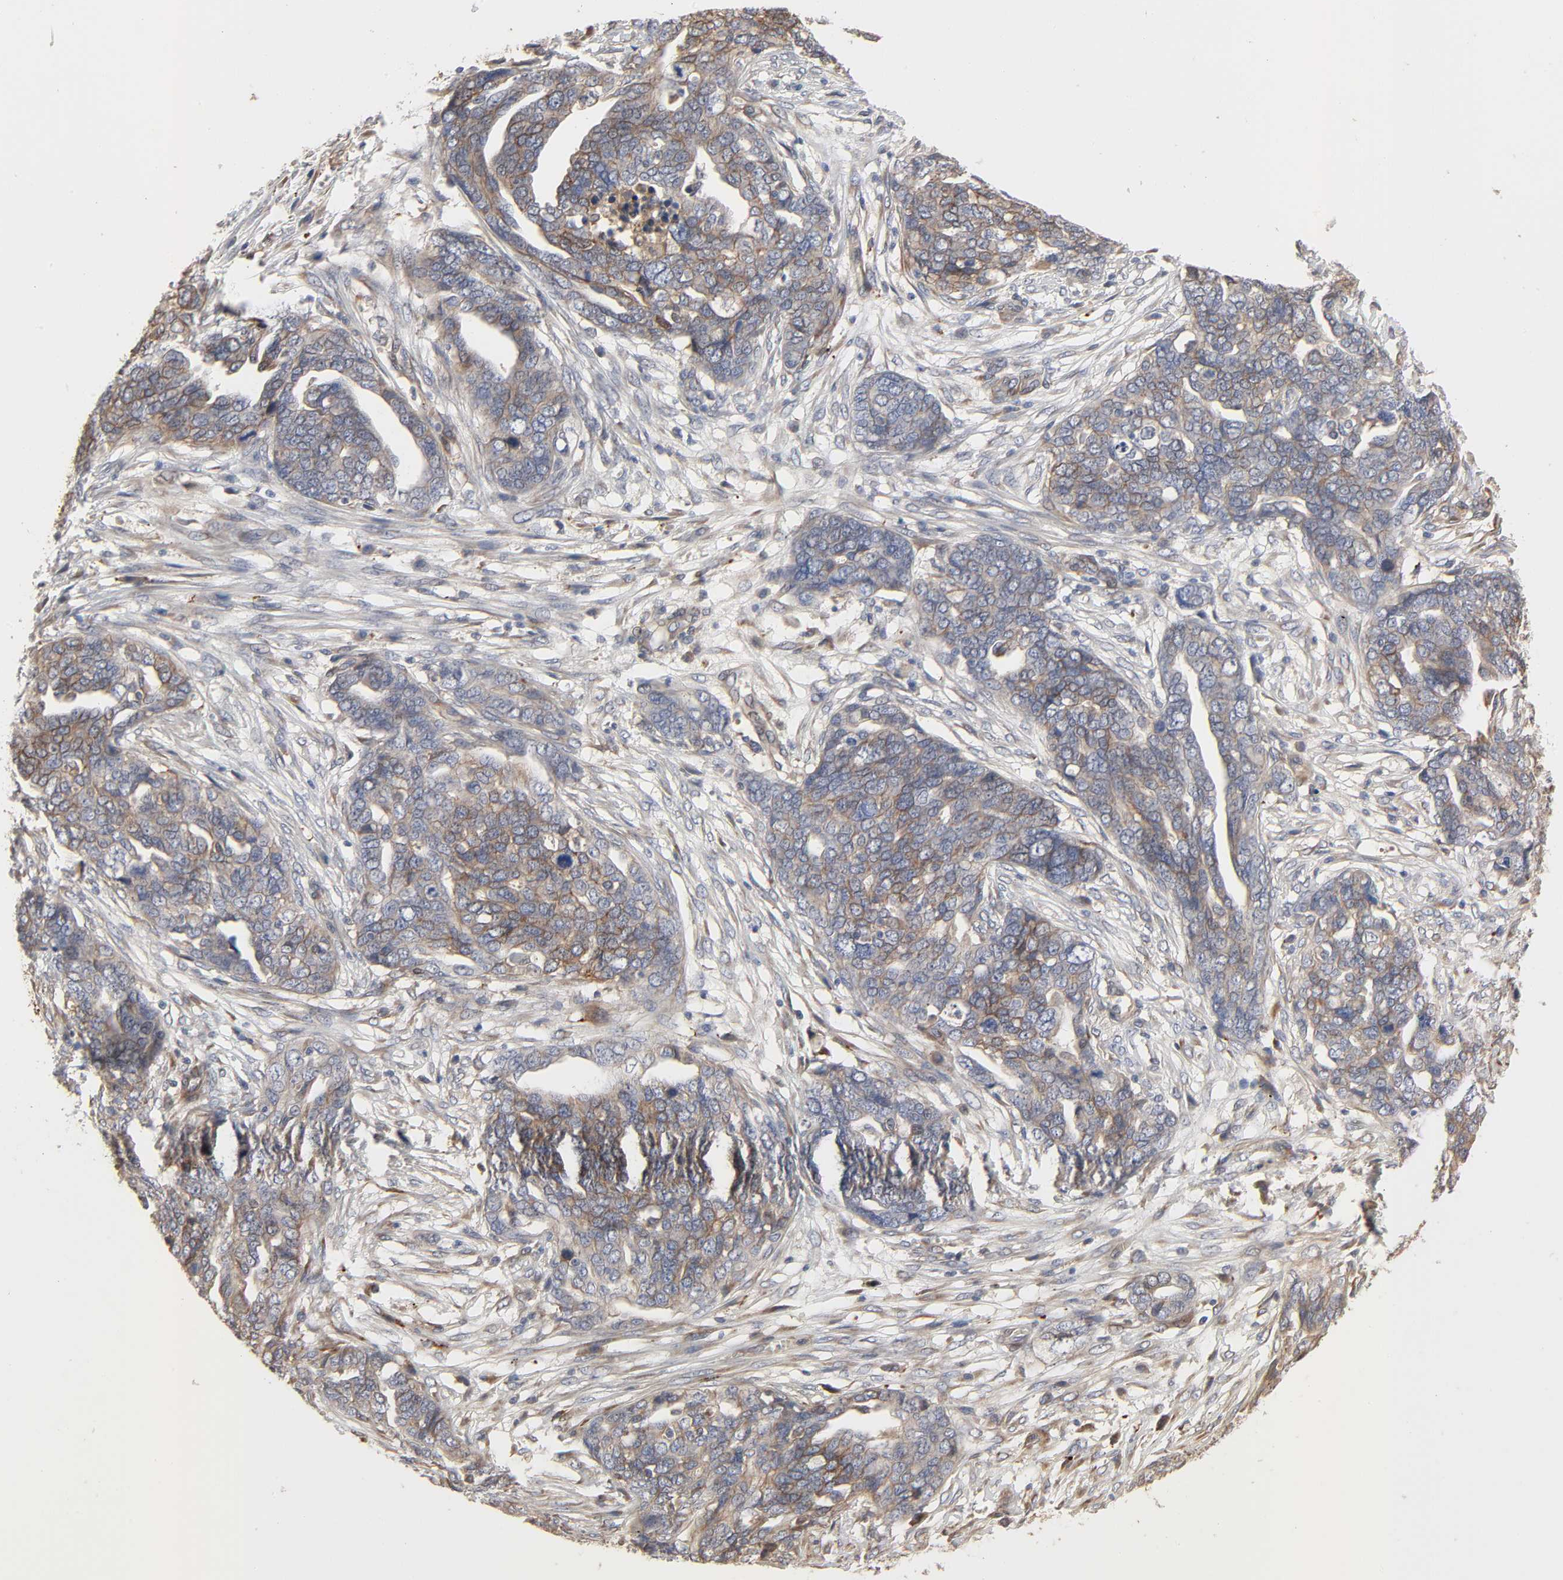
{"staining": {"intensity": "weak", "quantity": ">75%", "location": "cytoplasmic/membranous"}, "tissue": "ovarian cancer", "cell_type": "Tumor cells", "image_type": "cancer", "snomed": [{"axis": "morphology", "description": "Normal tissue, NOS"}, {"axis": "morphology", "description": "Cystadenocarcinoma, serous, NOS"}, {"axis": "topography", "description": "Fallopian tube"}, {"axis": "topography", "description": "Ovary"}], "caption": "Immunohistochemical staining of ovarian serous cystadenocarcinoma reveals low levels of weak cytoplasmic/membranous staining in approximately >75% of tumor cells. Using DAB (brown) and hematoxylin (blue) stains, captured at high magnification using brightfield microscopy.", "gene": "NDRG2", "patient": {"sex": "female", "age": 56}}